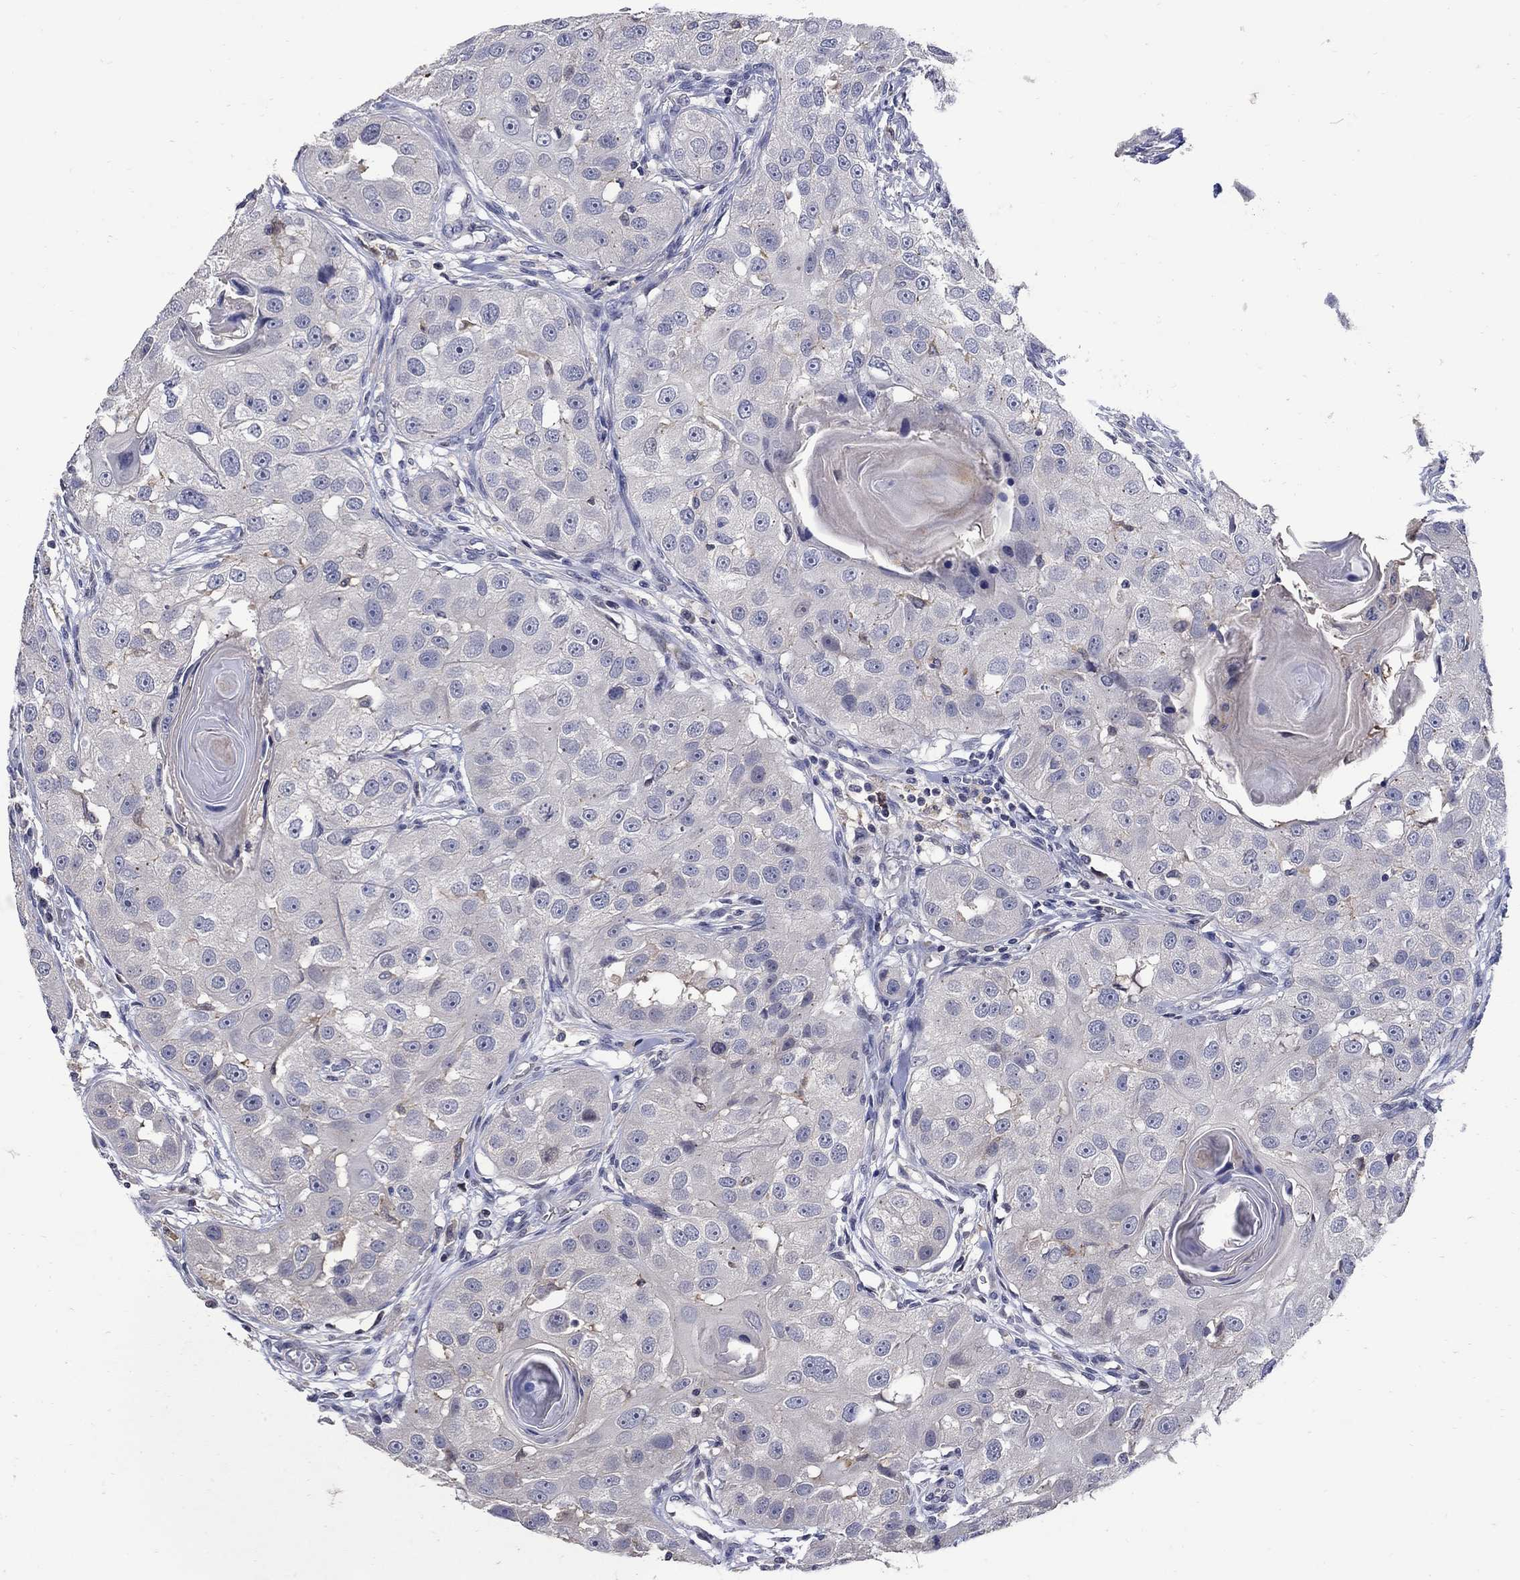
{"staining": {"intensity": "negative", "quantity": "none", "location": "none"}, "tissue": "head and neck cancer", "cell_type": "Tumor cells", "image_type": "cancer", "snomed": [{"axis": "morphology", "description": "Normal tissue, NOS"}, {"axis": "morphology", "description": "Squamous cell carcinoma, NOS"}, {"axis": "topography", "description": "Skeletal muscle"}, {"axis": "topography", "description": "Head-Neck"}], "caption": "This is a histopathology image of IHC staining of squamous cell carcinoma (head and neck), which shows no positivity in tumor cells.", "gene": "CETN1", "patient": {"sex": "male", "age": 51}}